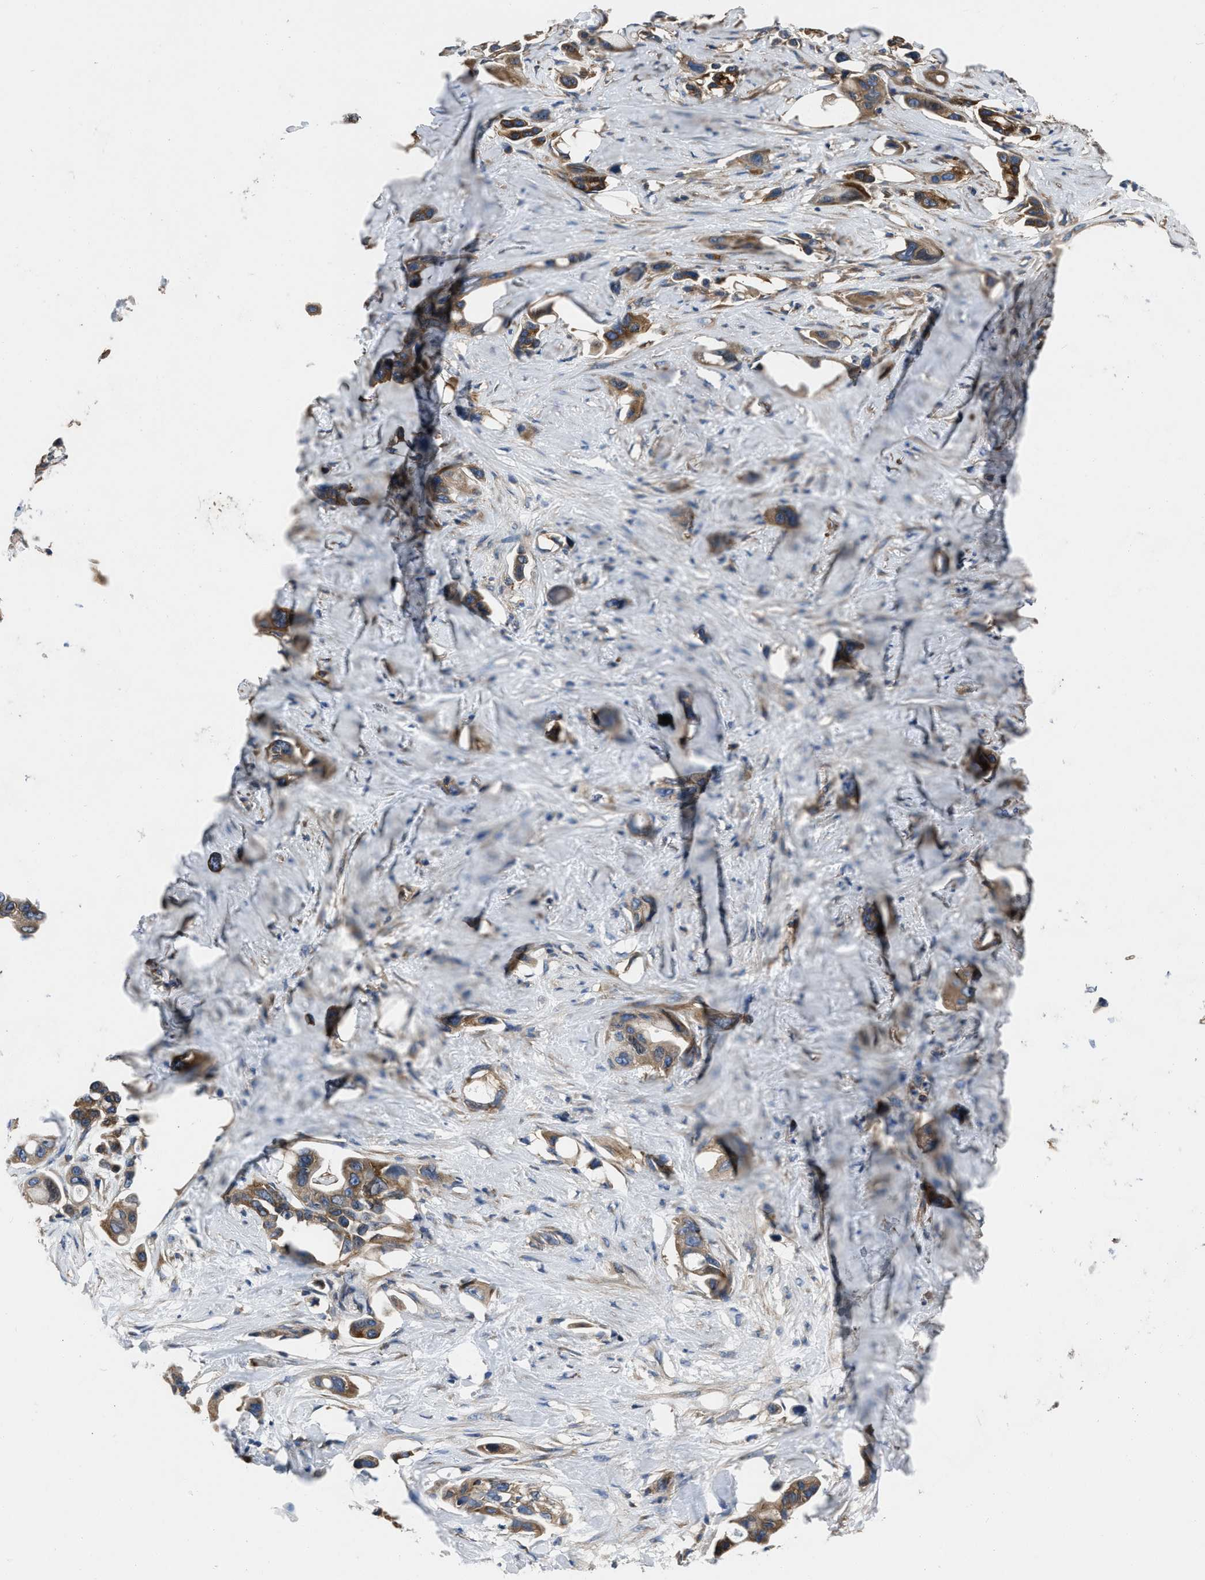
{"staining": {"intensity": "moderate", "quantity": ">75%", "location": "cytoplasmic/membranous"}, "tissue": "pancreatic cancer", "cell_type": "Tumor cells", "image_type": "cancer", "snomed": [{"axis": "morphology", "description": "Adenocarcinoma, NOS"}, {"axis": "topography", "description": "Pancreas"}], "caption": "Protein analysis of pancreatic cancer (adenocarcinoma) tissue shows moderate cytoplasmic/membranous positivity in approximately >75% of tumor cells.", "gene": "YARS1", "patient": {"sex": "male", "age": 53}}